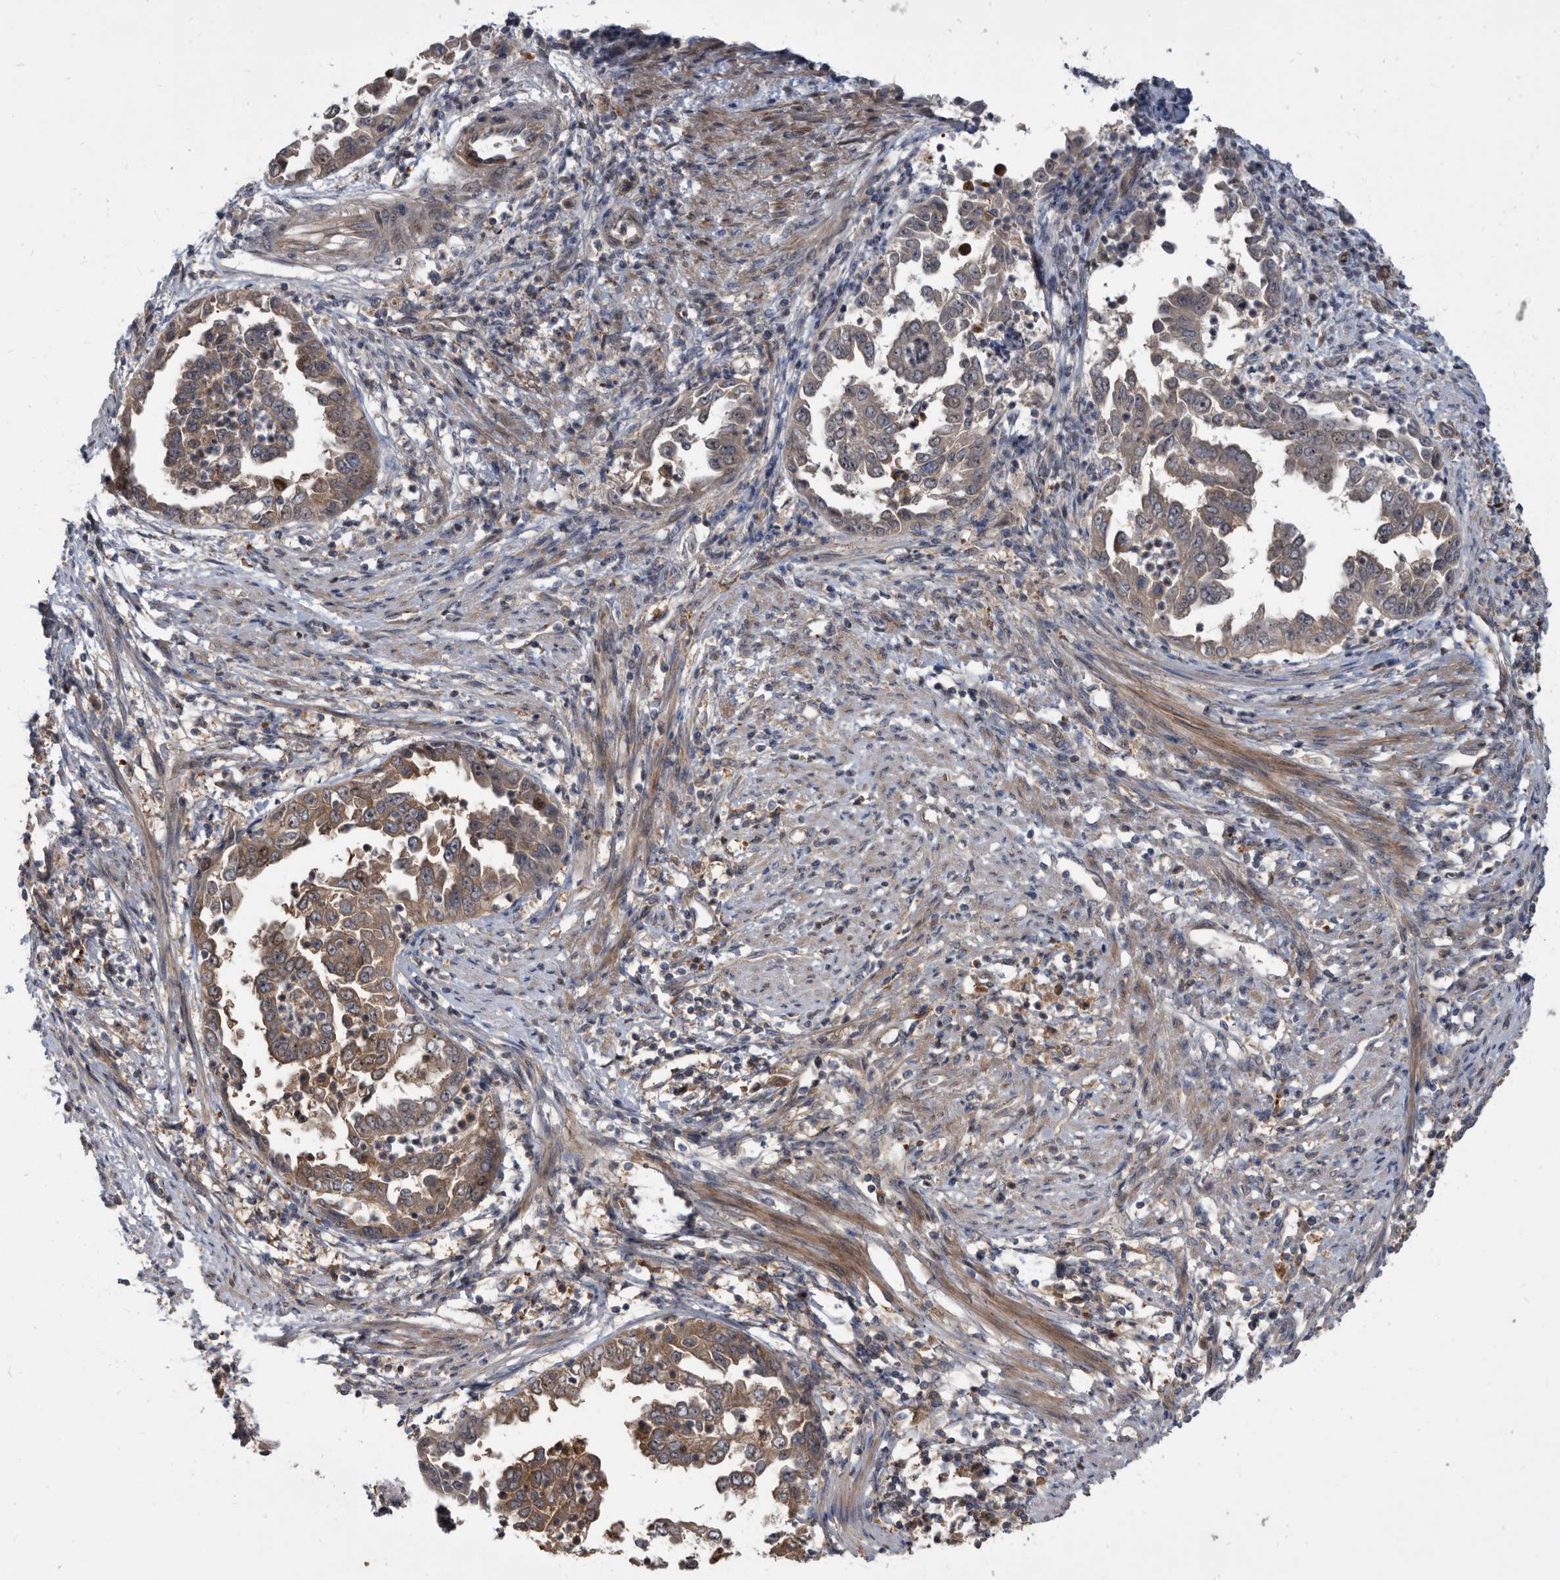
{"staining": {"intensity": "moderate", "quantity": ">75%", "location": "cytoplasmic/membranous,nuclear"}, "tissue": "endometrial cancer", "cell_type": "Tumor cells", "image_type": "cancer", "snomed": [{"axis": "morphology", "description": "Adenocarcinoma, NOS"}, {"axis": "topography", "description": "Endometrium"}], "caption": "Protein staining by IHC demonstrates moderate cytoplasmic/membranous and nuclear expression in about >75% of tumor cells in adenocarcinoma (endometrial).", "gene": "APEH", "patient": {"sex": "female", "age": 85}}